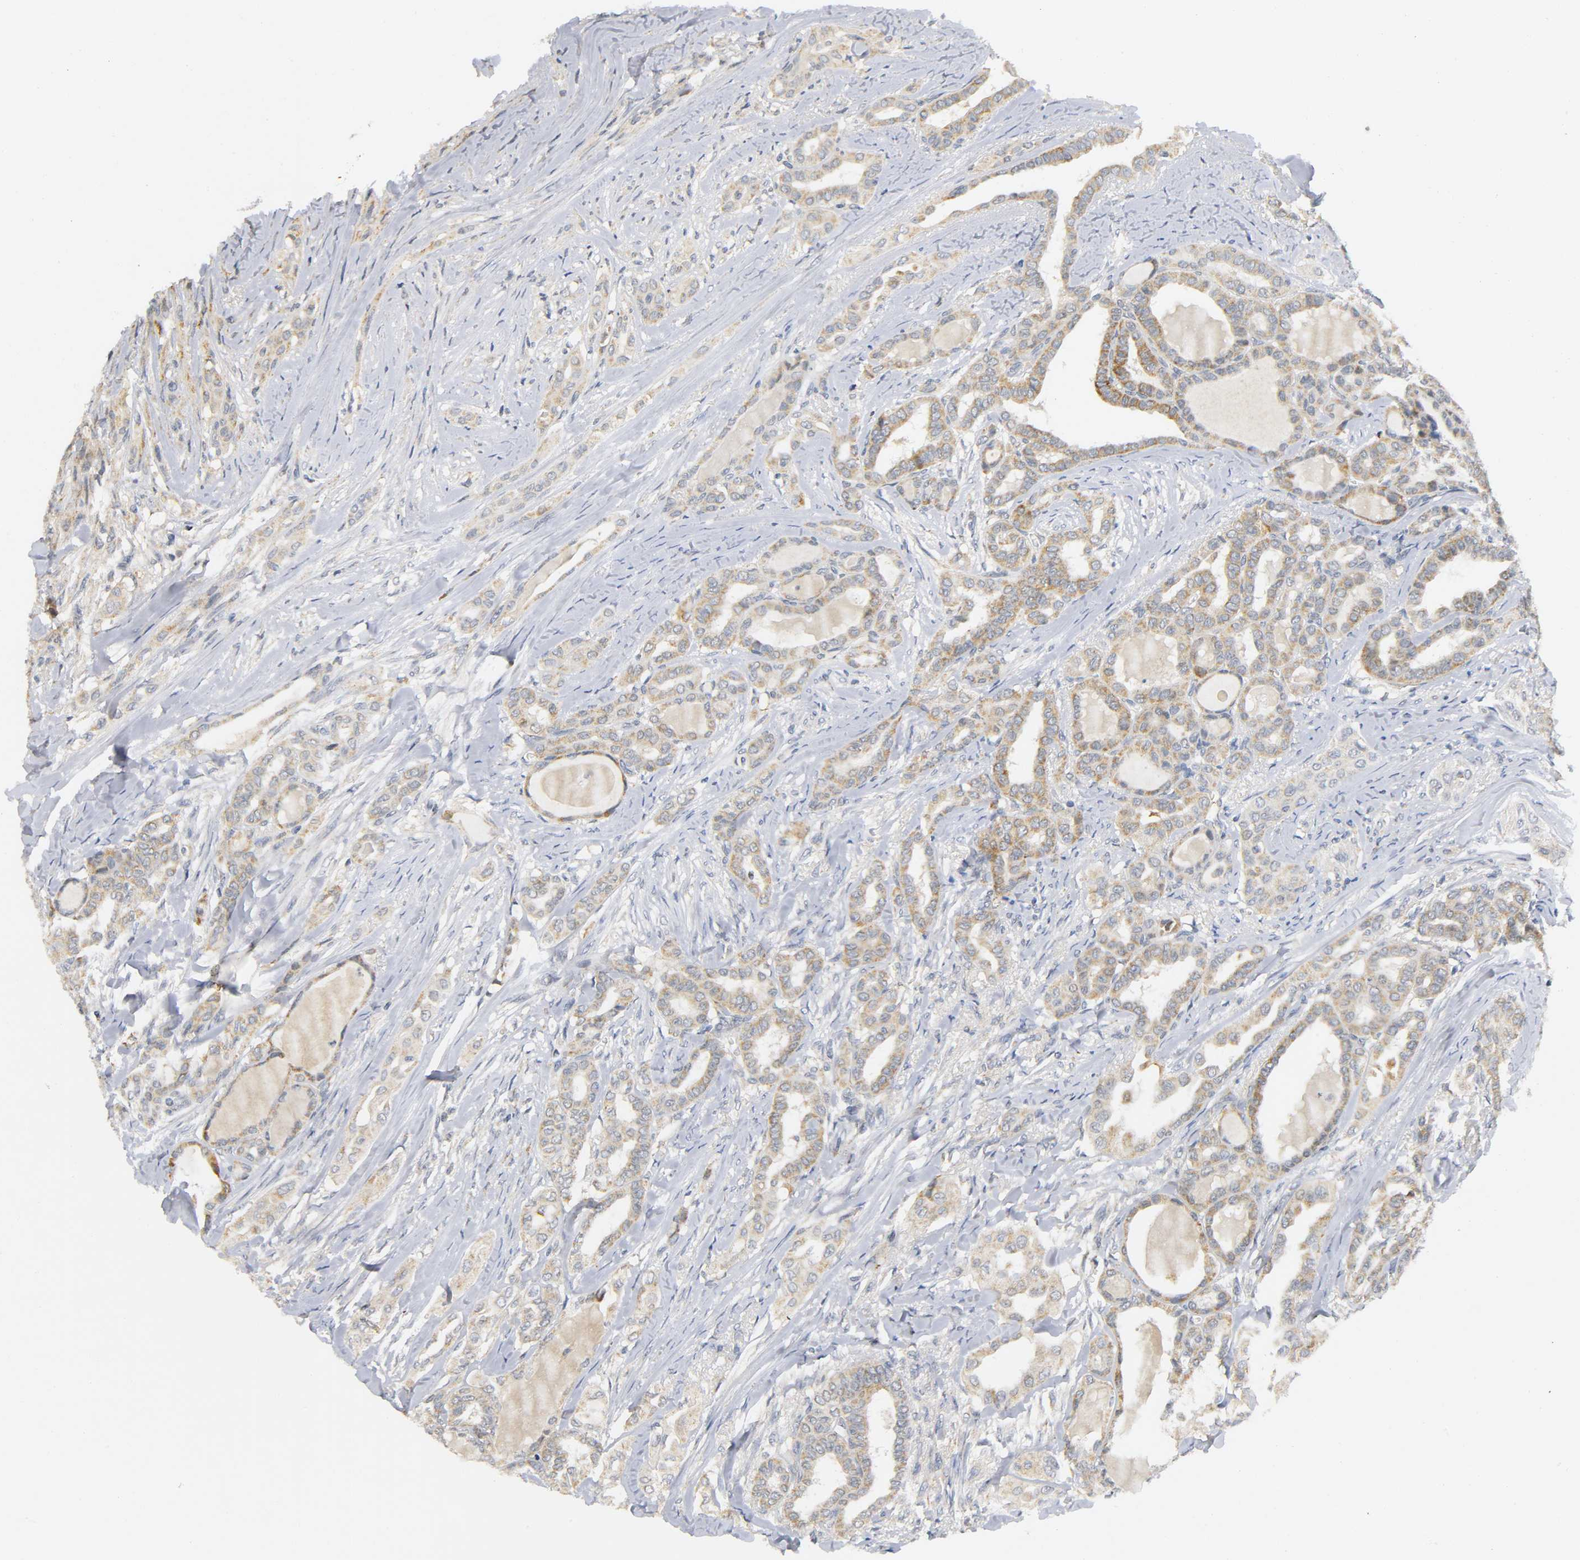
{"staining": {"intensity": "weak", "quantity": ">75%", "location": "cytoplasmic/membranous"}, "tissue": "thyroid cancer", "cell_type": "Tumor cells", "image_type": "cancer", "snomed": [{"axis": "morphology", "description": "Carcinoma, NOS"}, {"axis": "topography", "description": "Thyroid gland"}], "caption": "Thyroid carcinoma stained with a brown dye exhibits weak cytoplasmic/membranous positive staining in about >75% of tumor cells.", "gene": "NRP1", "patient": {"sex": "female", "age": 91}}